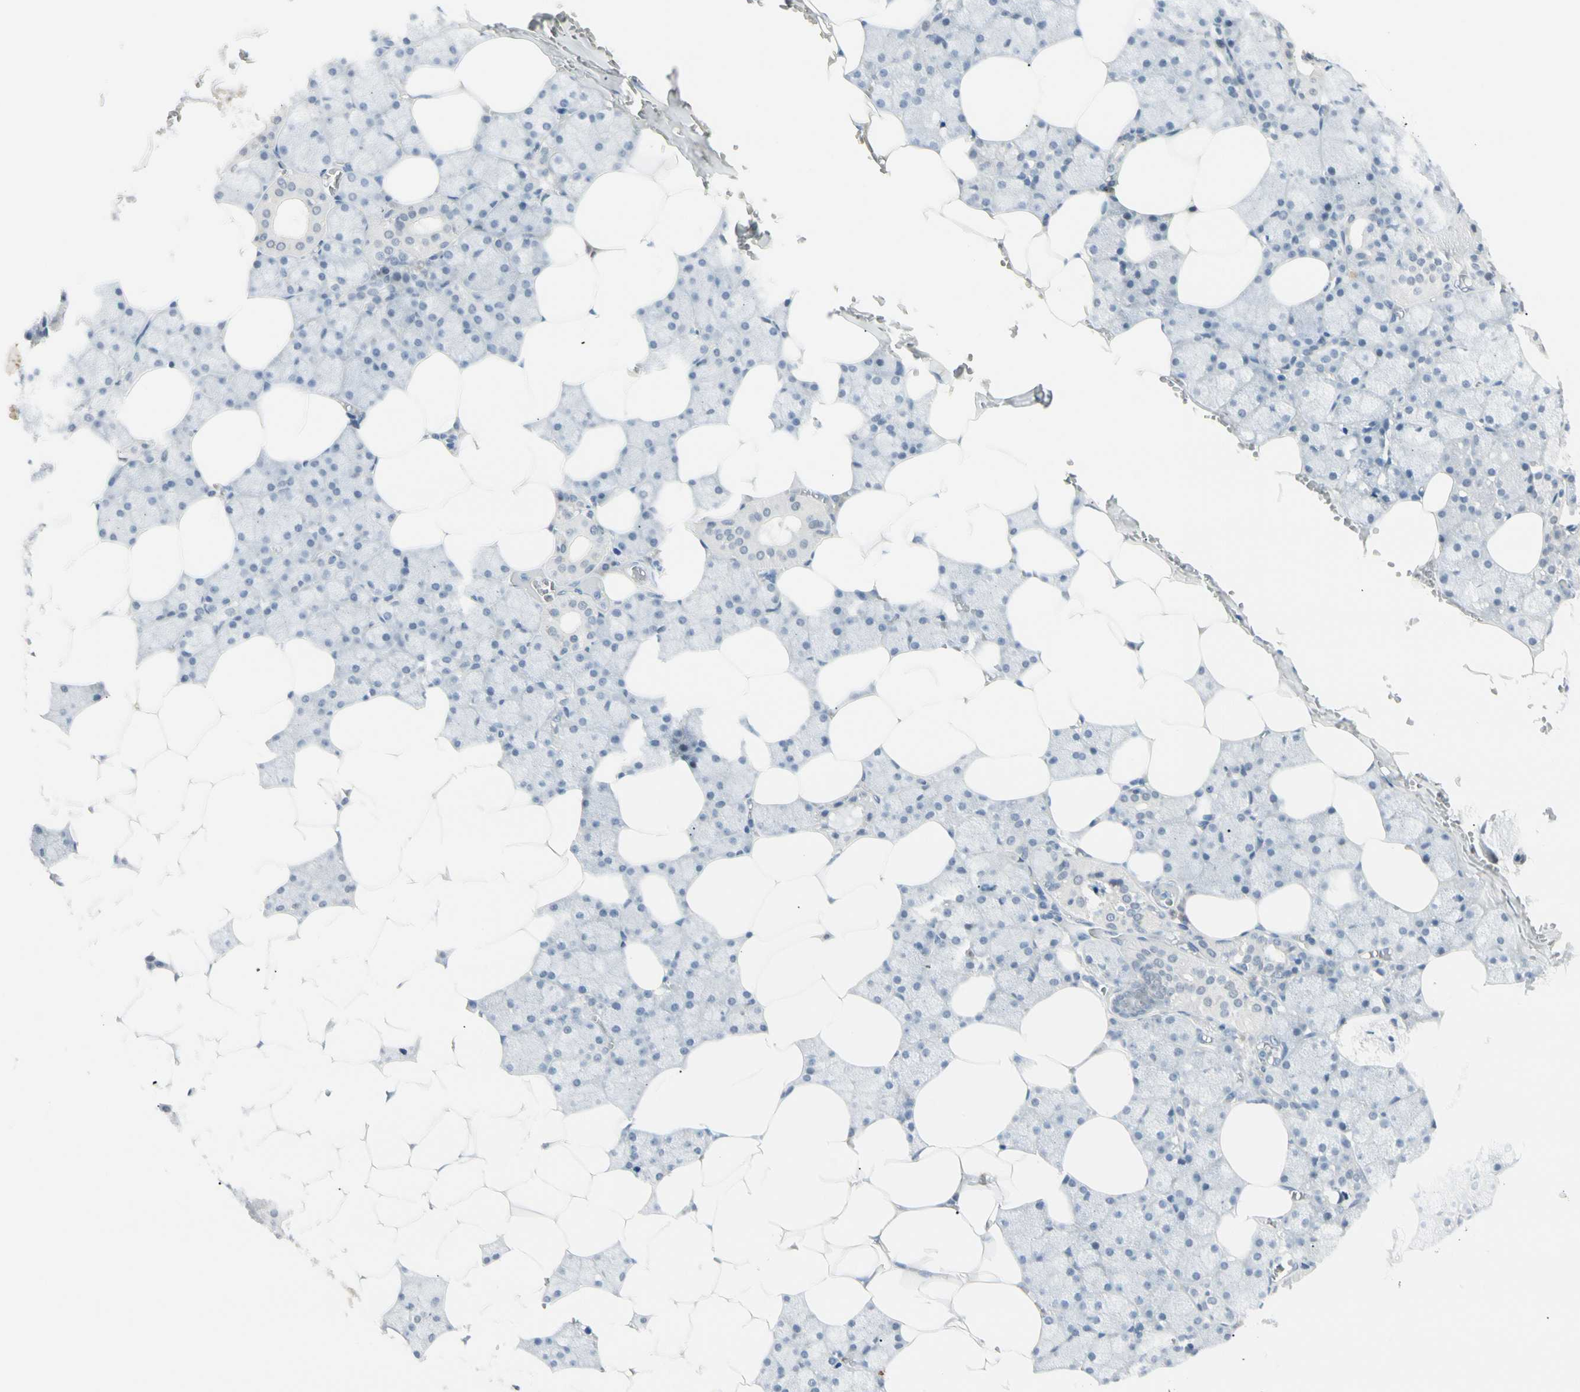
{"staining": {"intensity": "weak", "quantity": "<25%", "location": "nuclear"}, "tissue": "salivary gland", "cell_type": "Glandular cells", "image_type": "normal", "snomed": [{"axis": "morphology", "description": "Normal tissue, NOS"}, {"axis": "topography", "description": "Salivary gland"}], "caption": "A histopathology image of salivary gland stained for a protein demonstrates no brown staining in glandular cells. (DAB immunohistochemistry (IHC) visualized using brightfield microscopy, high magnification).", "gene": "ASPN", "patient": {"sex": "male", "age": 62}}